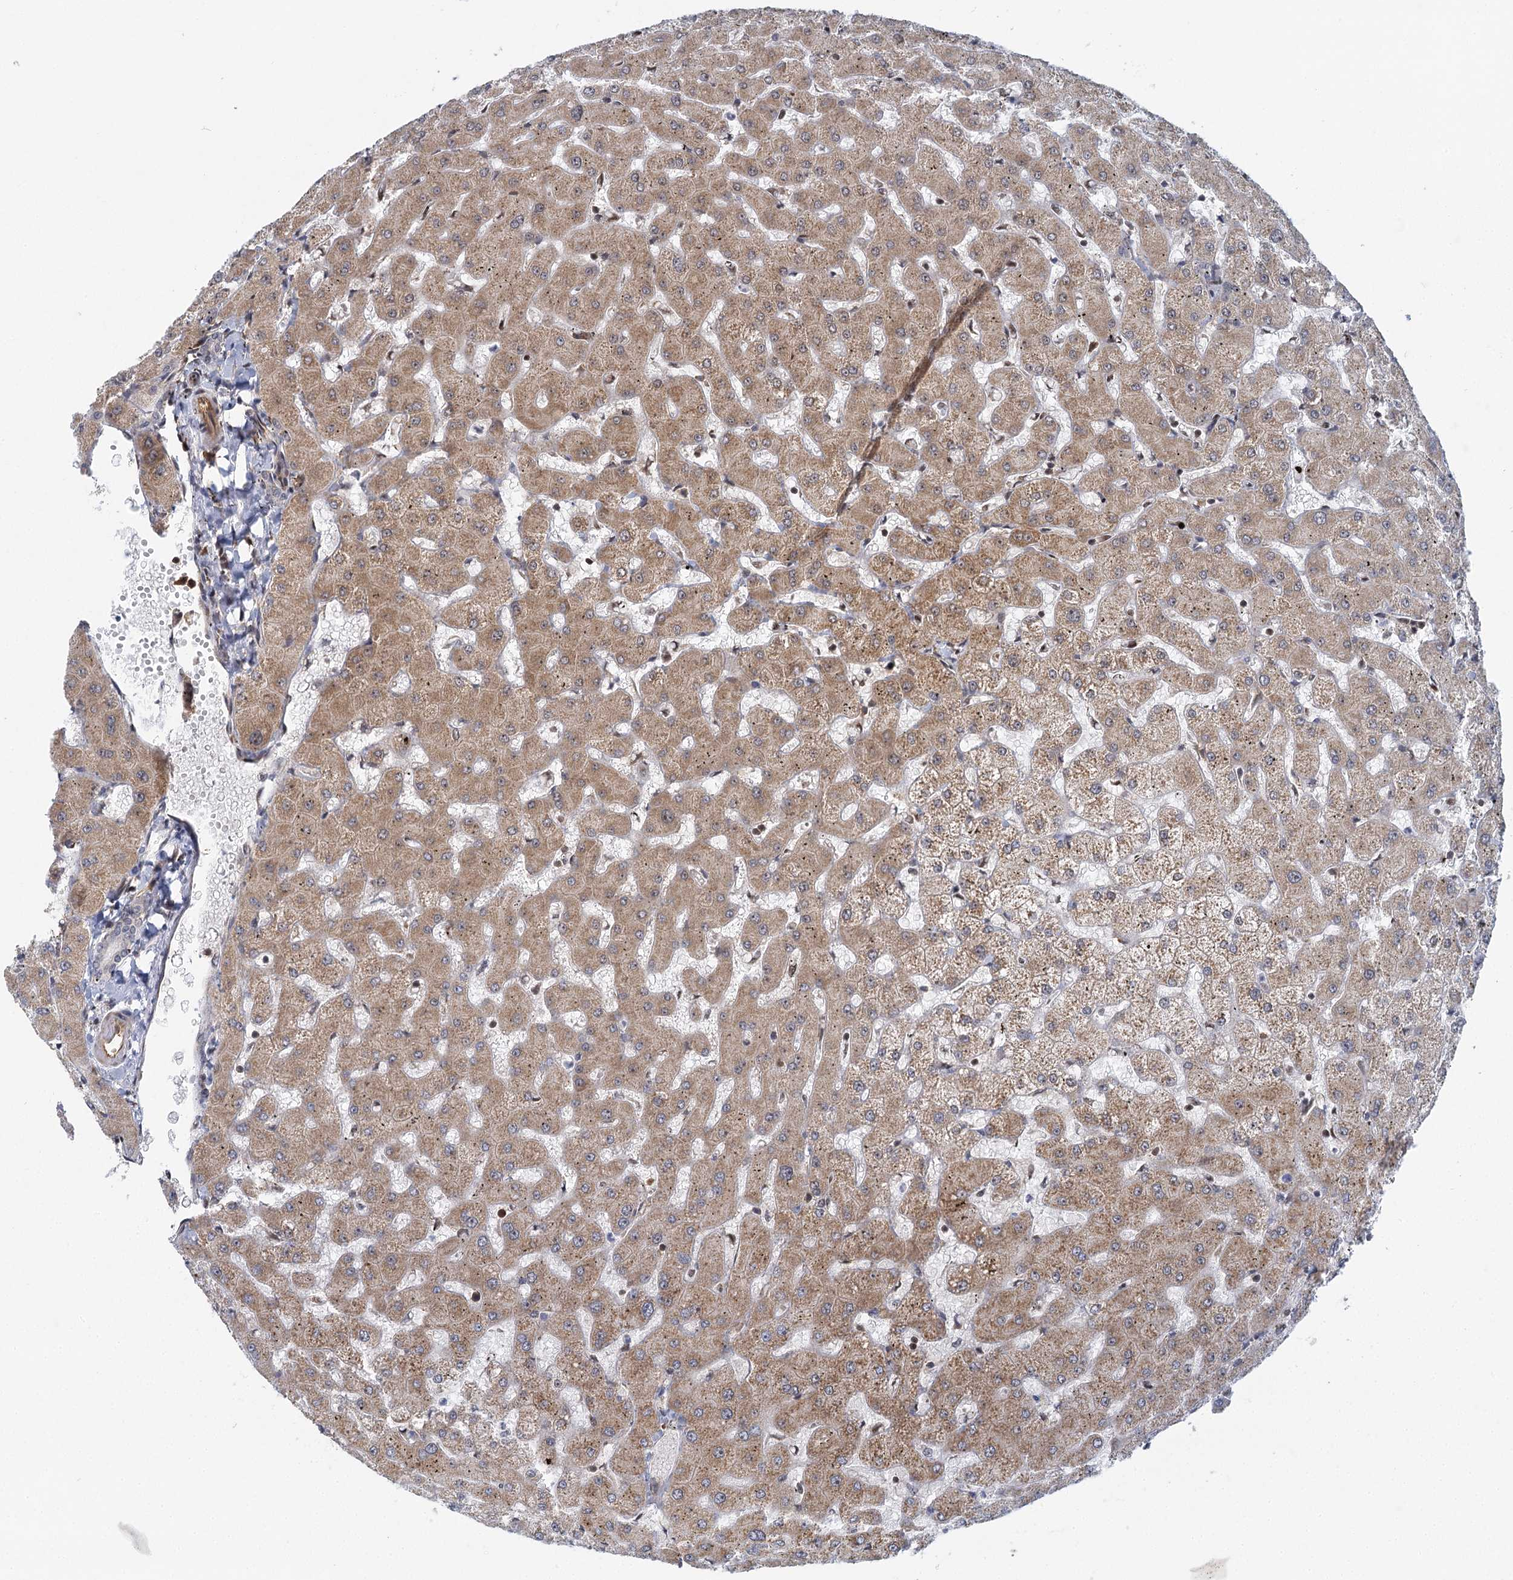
{"staining": {"intensity": "moderate", "quantity": ">75%", "location": "nuclear"}, "tissue": "liver", "cell_type": "Cholangiocytes", "image_type": "normal", "snomed": [{"axis": "morphology", "description": "Normal tissue, NOS"}, {"axis": "topography", "description": "Liver"}], "caption": "The immunohistochemical stain labels moderate nuclear staining in cholangiocytes of unremarkable liver.", "gene": "GPATCH11", "patient": {"sex": "female", "age": 63}}